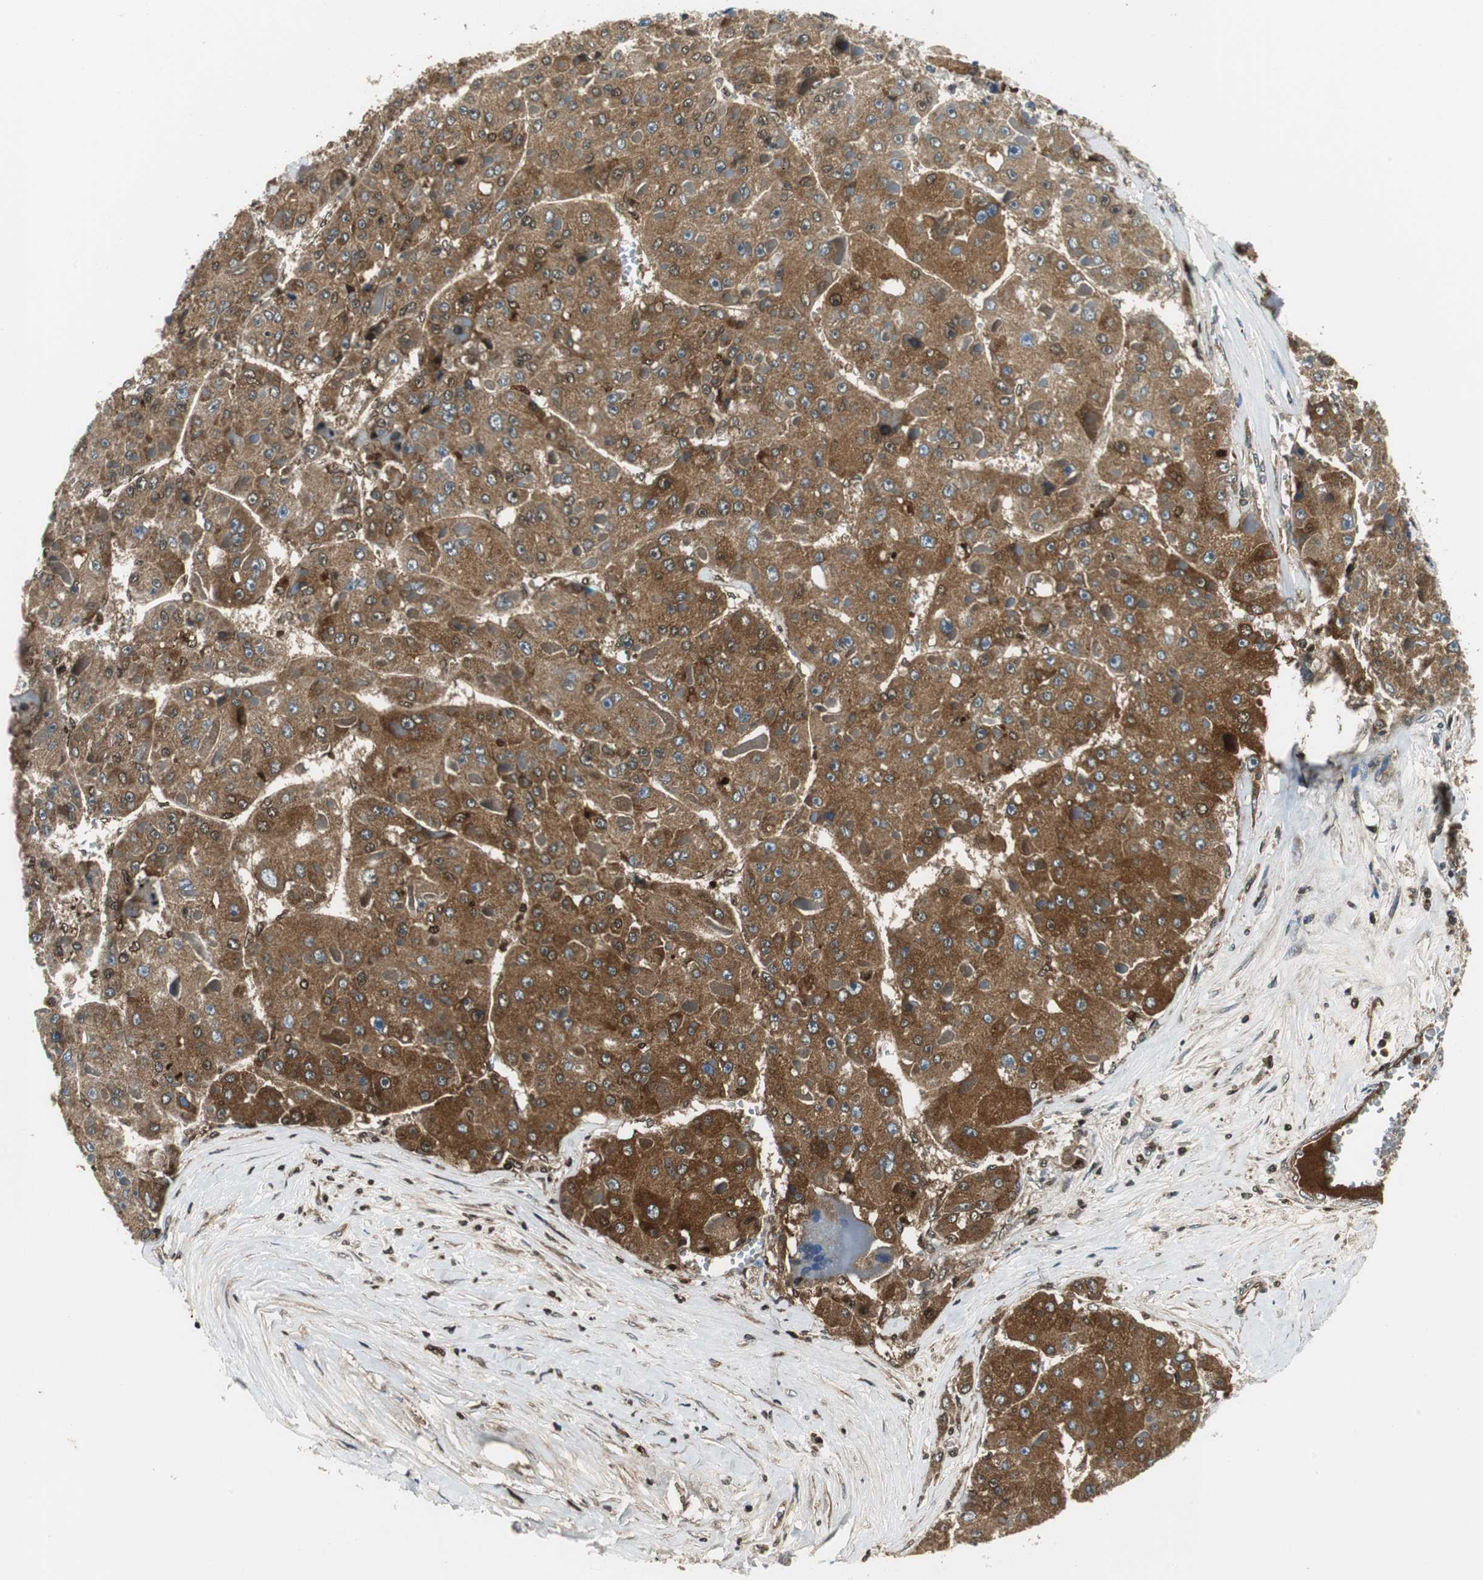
{"staining": {"intensity": "moderate", "quantity": ">75%", "location": "cytoplasmic/membranous,nuclear"}, "tissue": "liver cancer", "cell_type": "Tumor cells", "image_type": "cancer", "snomed": [{"axis": "morphology", "description": "Carcinoma, Hepatocellular, NOS"}, {"axis": "topography", "description": "Liver"}], "caption": "High-magnification brightfield microscopy of liver cancer (hepatocellular carcinoma) stained with DAB (3,3'-diaminobenzidine) (brown) and counterstained with hematoxylin (blue). tumor cells exhibit moderate cytoplasmic/membranous and nuclear expression is identified in approximately>75% of cells.", "gene": "ORM1", "patient": {"sex": "female", "age": 73}}